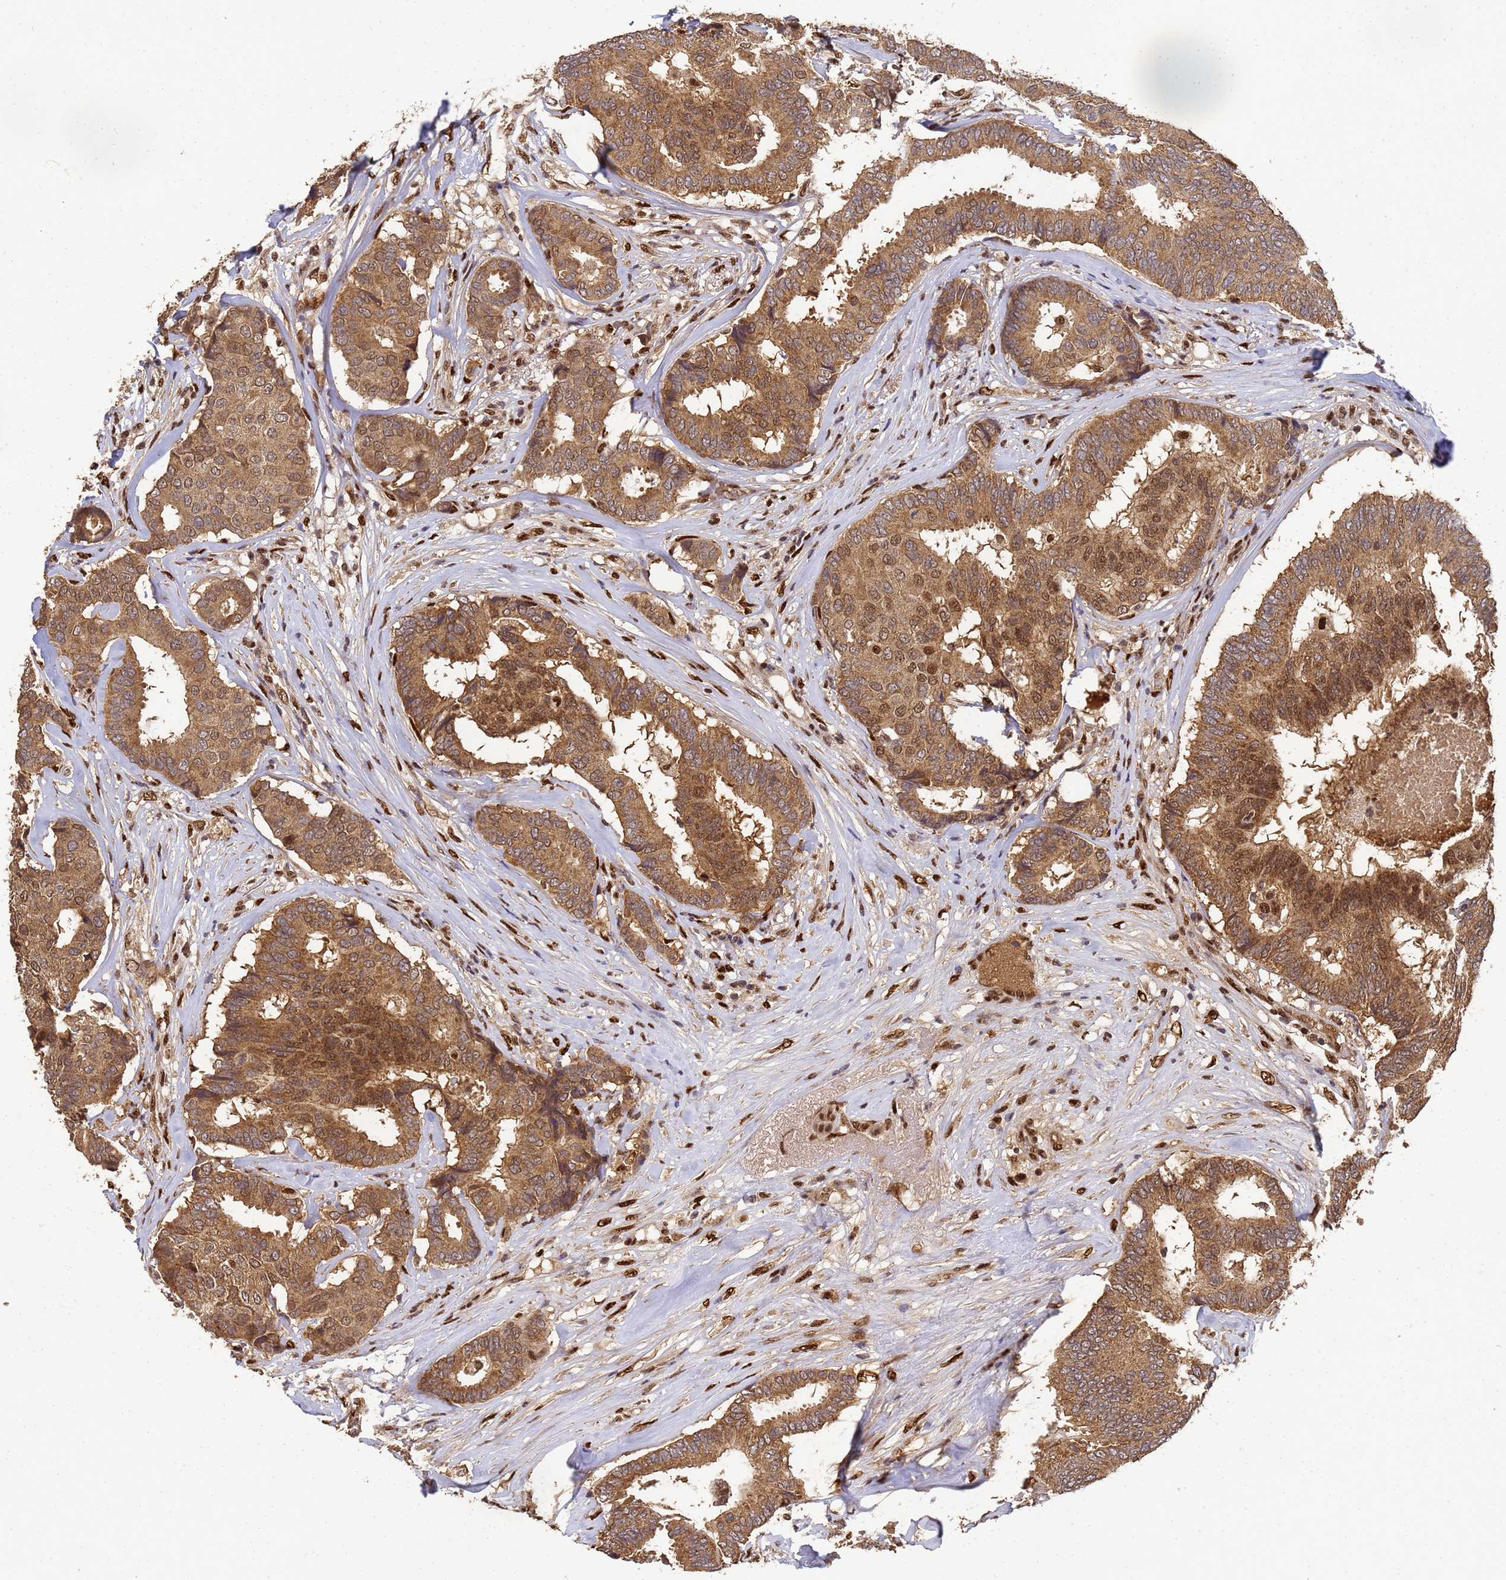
{"staining": {"intensity": "moderate", "quantity": ">75%", "location": "cytoplasmic/membranous,nuclear"}, "tissue": "breast cancer", "cell_type": "Tumor cells", "image_type": "cancer", "snomed": [{"axis": "morphology", "description": "Duct carcinoma"}, {"axis": "topography", "description": "Breast"}], "caption": "Protein analysis of breast intraductal carcinoma tissue displays moderate cytoplasmic/membranous and nuclear expression in about >75% of tumor cells.", "gene": "SECISBP2", "patient": {"sex": "female", "age": 75}}